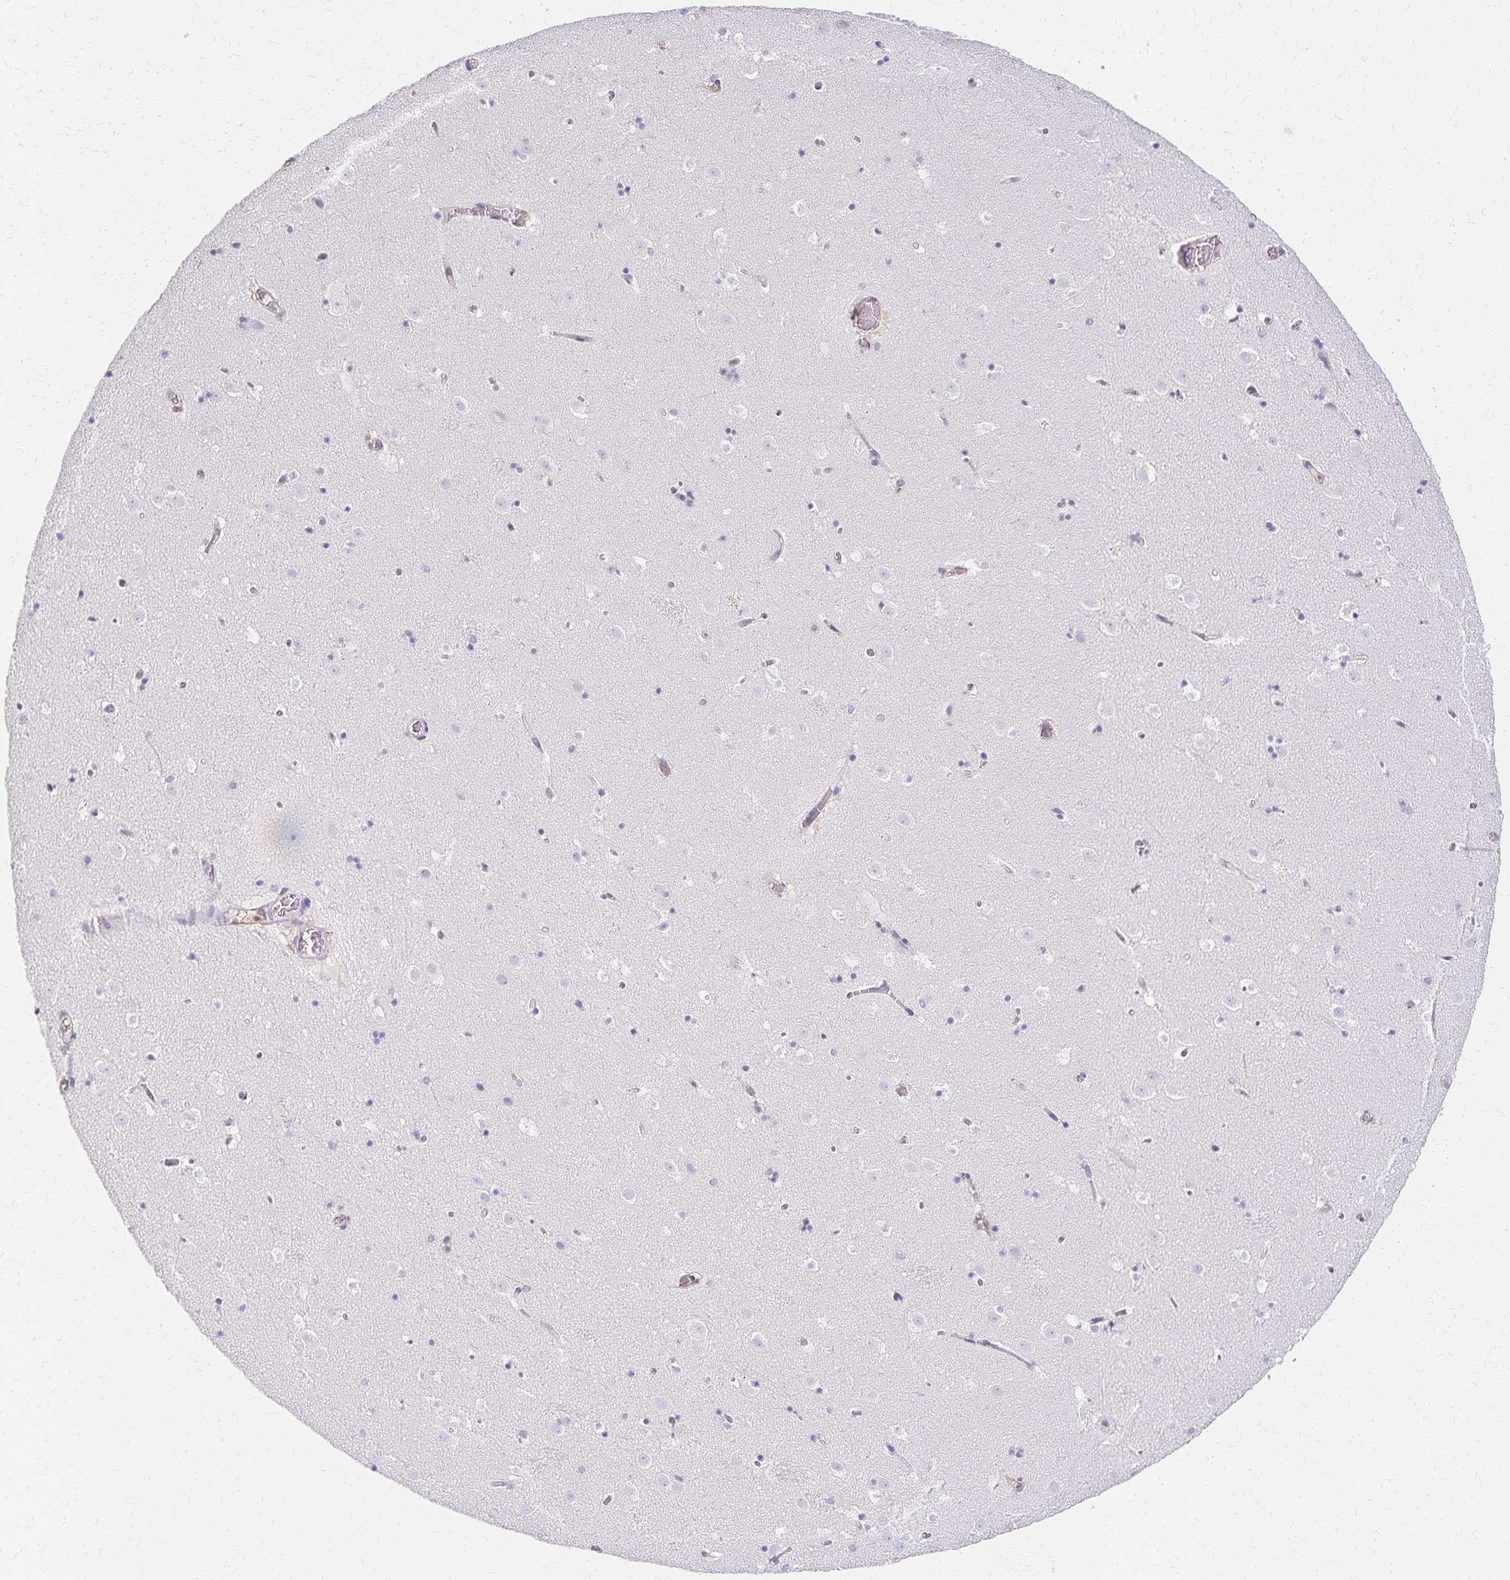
{"staining": {"intensity": "negative", "quantity": "none", "location": "none"}, "tissue": "caudate", "cell_type": "Glial cells", "image_type": "normal", "snomed": [{"axis": "morphology", "description": "Normal tissue, NOS"}, {"axis": "topography", "description": "Lateral ventricle wall"}], "caption": "This is an immunohistochemistry image of unremarkable caudate. There is no expression in glial cells.", "gene": "AZGP1", "patient": {"sex": "male", "age": 37}}